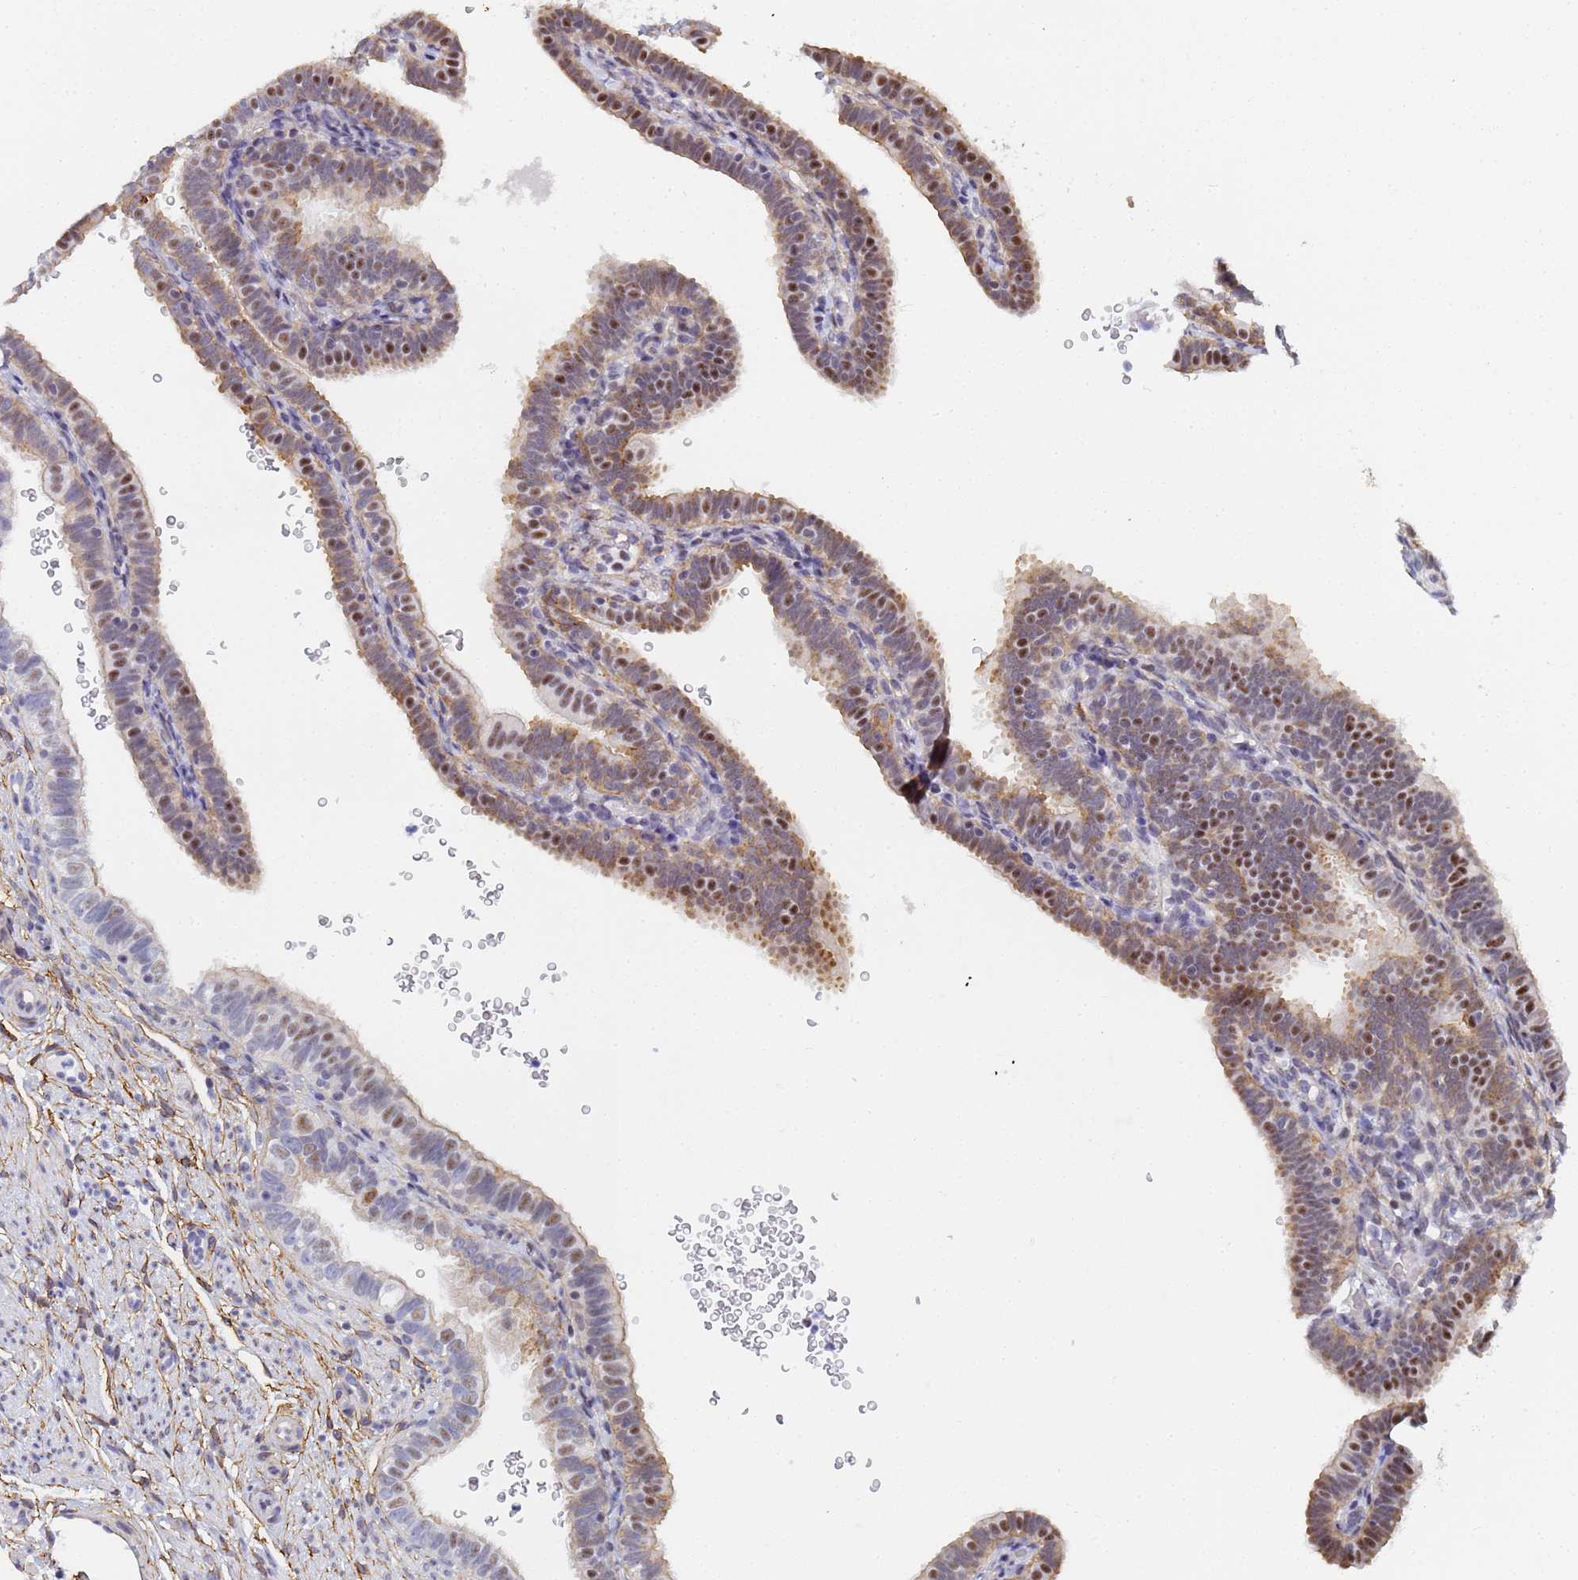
{"staining": {"intensity": "moderate", "quantity": ">75%", "location": "cytoplasmic/membranous,nuclear"}, "tissue": "fallopian tube", "cell_type": "Glandular cells", "image_type": "normal", "snomed": [{"axis": "morphology", "description": "Normal tissue, NOS"}, {"axis": "topography", "description": "Fallopian tube"}], "caption": "A high-resolution photomicrograph shows immunohistochemistry (IHC) staining of normal fallopian tube, which shows moderate cytoplasmic/membranous,nuclear expression in approximately >75% of glandular cells.", "gene": "PRRT4", "patient": {"sex": "female", "age": 41}}